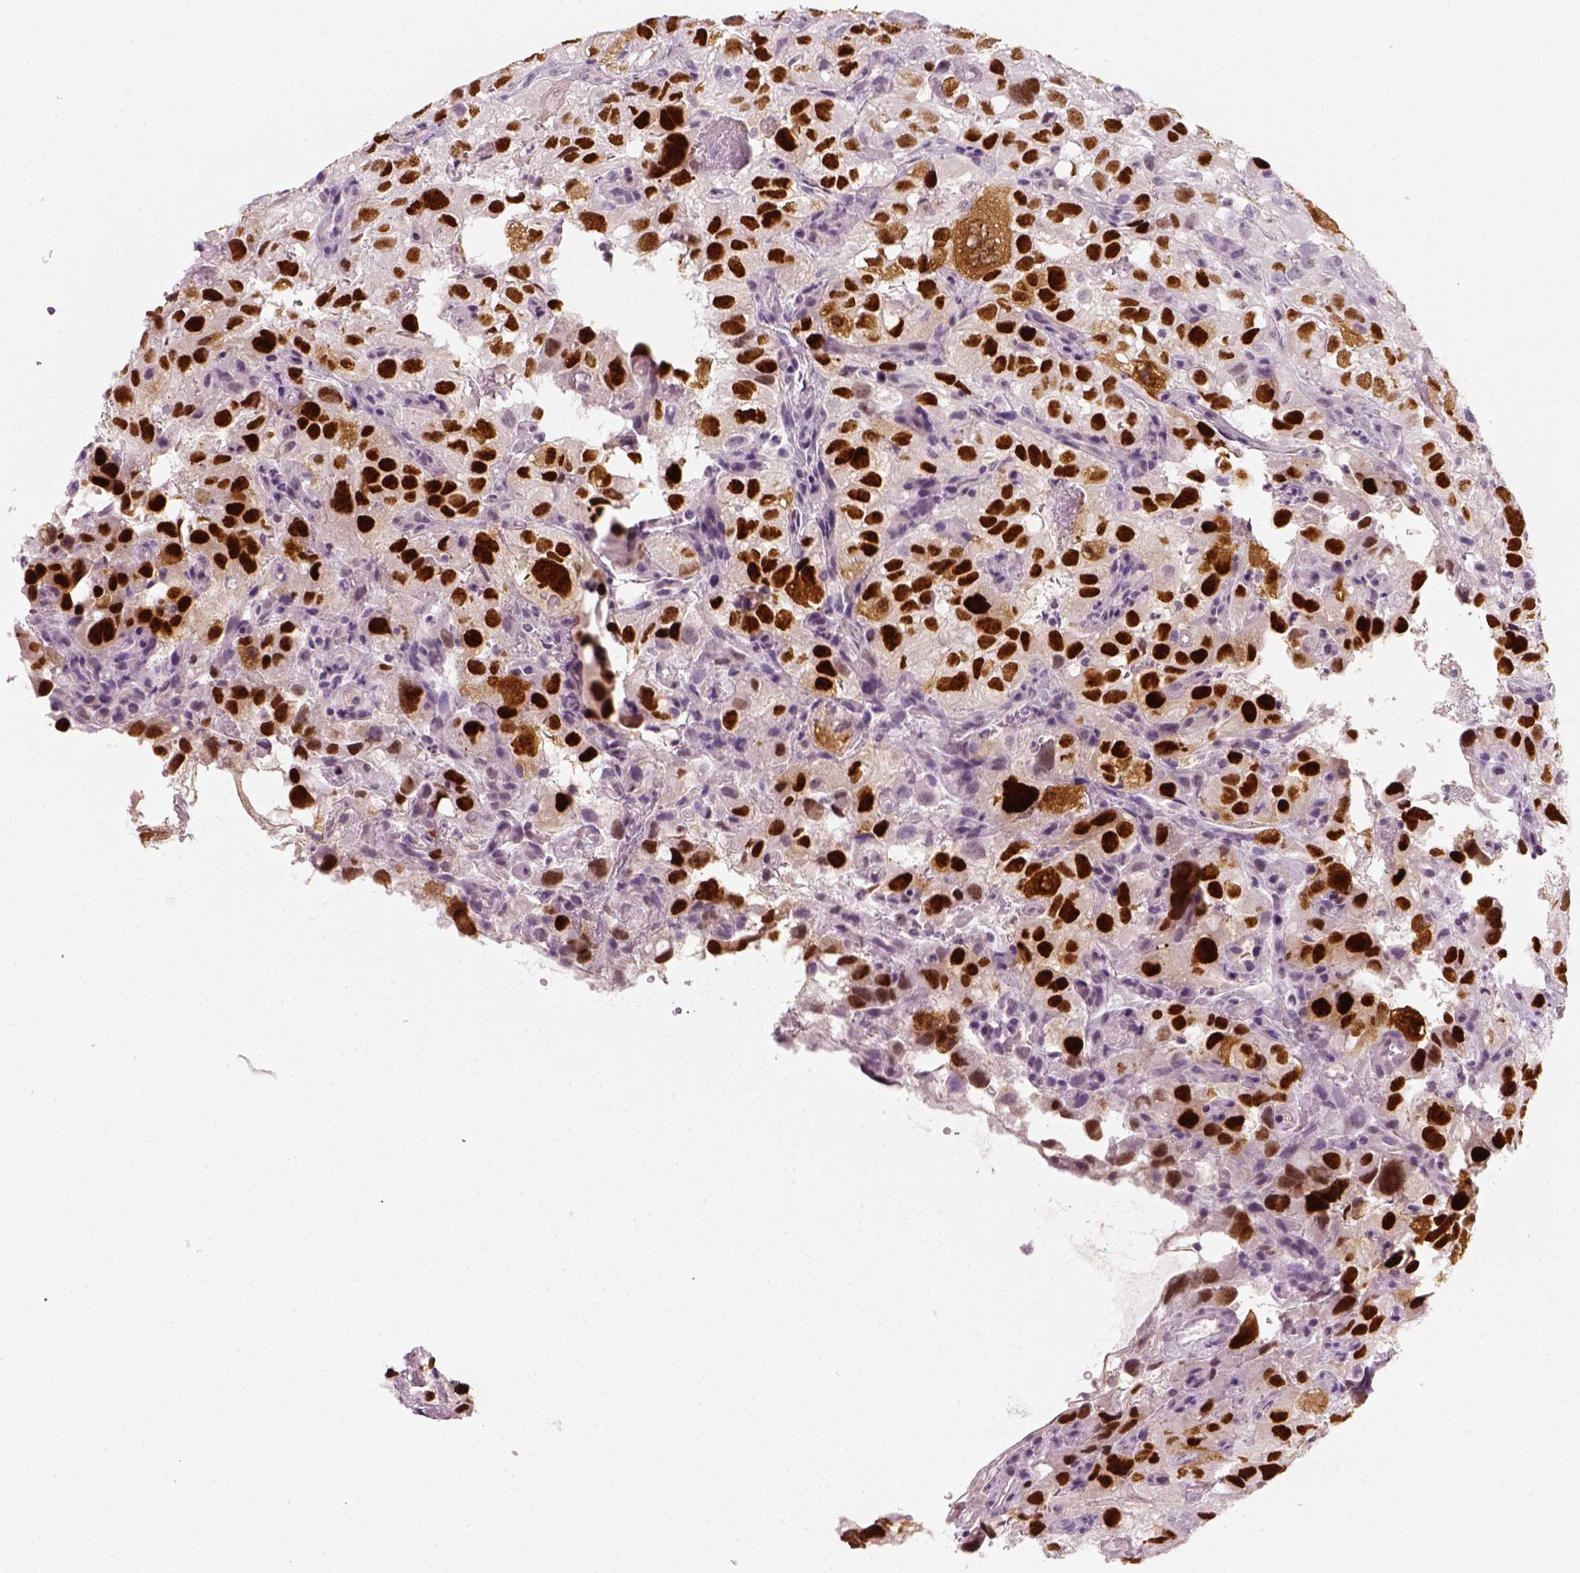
{"staining": {"intensity": "strong", "quantity": ">75%", "location": "nuclear"}, "tissue": "renal cancer", "cell_type": "Tumor cells", "image_type": "cancer", "snomed": [{"axis": "morphology", "description": "Adenocarcinoma, NOS"}, {"axis": "topography", "description": "Kidney"}], "caption": "Tumor cells display strong nuclear positivity in about >75% of cells in renal cancer (adenocarcinoma).", "gene": "TP53", "patient": {"sex": "male", "age": 64}}